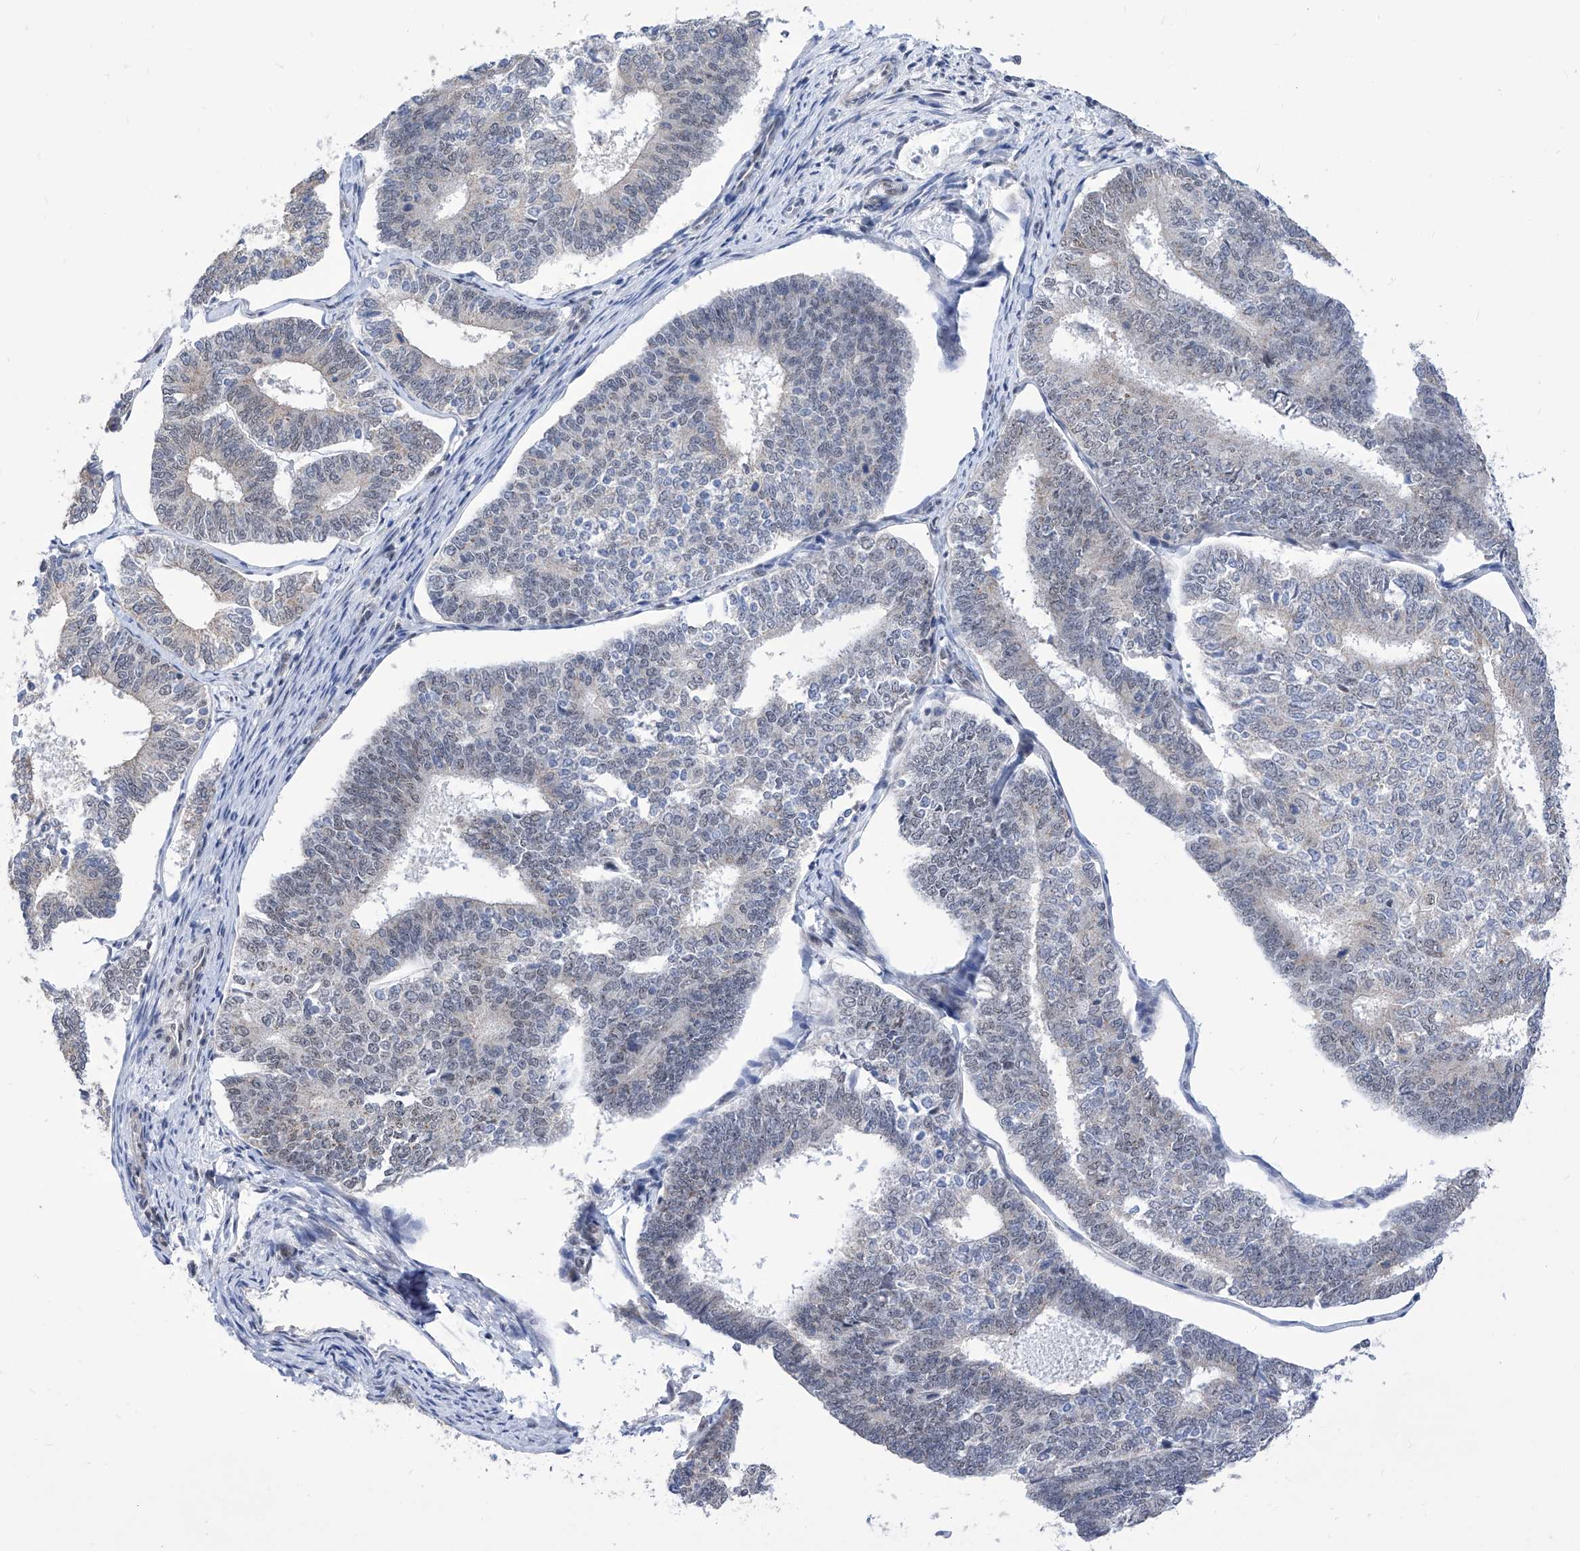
{"staining": {"intensity": "negative", "quantity": "none", "location": "none"}, "tissue": "endometrial cancer", "cell_type": "Tumor cells", "image_type": "cancer", "snomed": [{"axis": "morphology", "description": "Adenocarcinoma, NOS"}, {"axis": "topography", "description": "Endometrium"}], "caption": "High magnification brightfield microscopy of adenocarcinoma (endometrial) stained with DAB (brown) and counterstained with hematoxylin (blue): tumor cells show no significant expression. (Stains: DAB immunohistochemistry (IHC) with hematoxylin counter stain, Microscopy: brightfield microscopy at high magnification).", "gene": "SART1", "patient": {"sex": "female", "age": 70}}